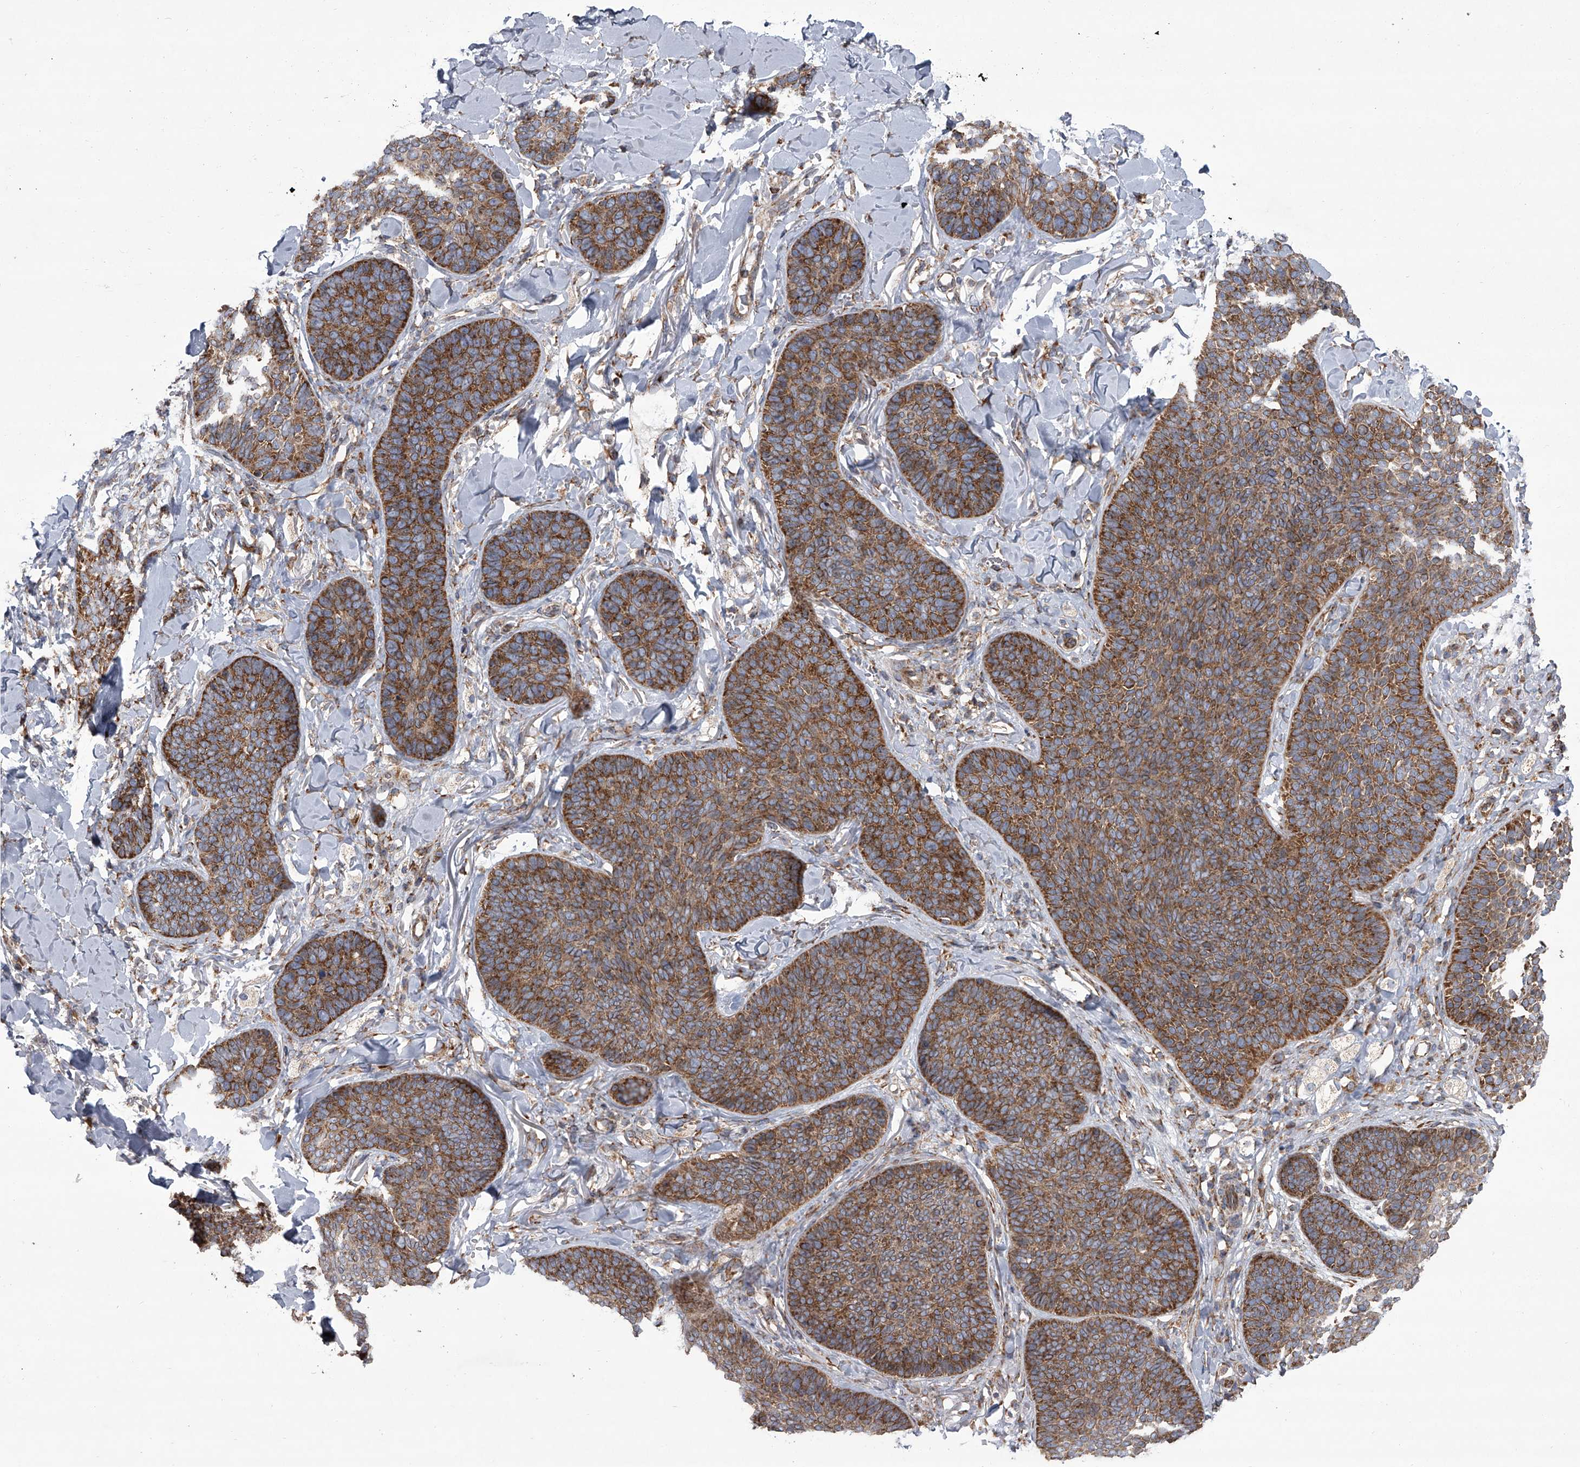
{"staining": {"intensity": "strong", "quantity": ">75%", "location": "cytoplasmic/membranous"}, "tissue": "skin cancer", "cell_type": "Tumor cells", "image_type": "cancer", "snomed": [{"axis": "morphology", "description": "Basal cell carcinoma"}, {"axis": "topography", "description": "Skin"}], "caption": "Immunohistochemistry (IHC) image of neoplastic tissue: basal cell carcinoma (skin) stained using immunohistochemistry shows high levels of strong protein expression localized specifically in the cytoplasmic/membranous of tumor cells, appearing as a cytoplasmic/membranous brown color.", "gene": "ZC3H15", "patient": {"sex": "male", "age": 85}}